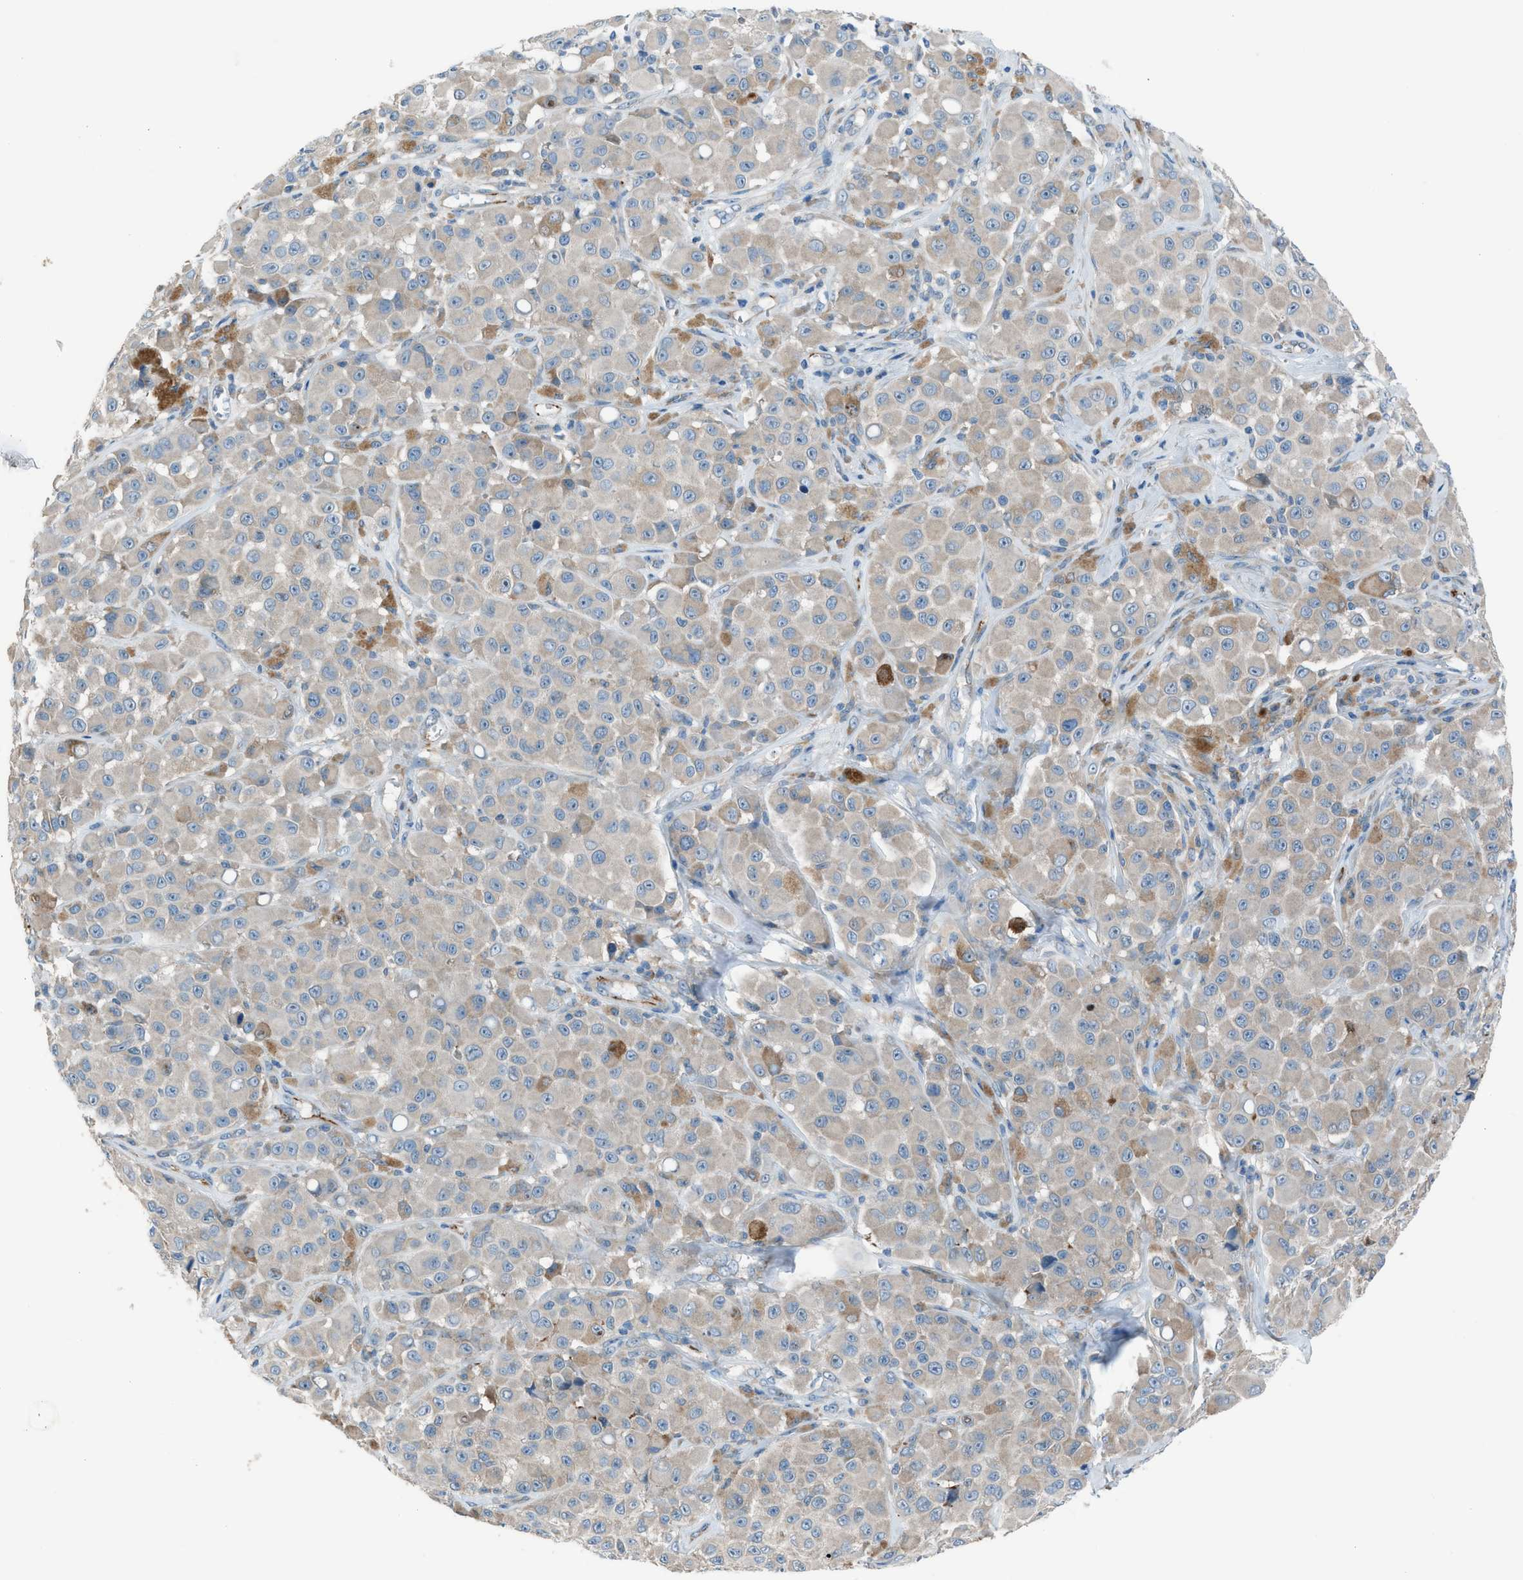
{"staining": {"intensity": "weak", "quantity": "25%-75%", "location": "cytoplasmic/membranous"}, "tissue": "melanoma", "cell_type": "Tumor cells", "image_type": "cancer", "snomed": [{"axis": "morphology", "description": "Malignant melanoma, NOS"}, {"axis": "topography", "description": "Skin"}], "caption": "Protein staining shows weak cytoplasmic/membranous staining in approximately 25%-75% of tumor cells in melanoma. The protein is stained brown, and the nuclei are stained in blue (DAB IHC with brightfield microscopy, high magnification).", "gene": "HEG1", "patient": {"sex": "male", "age": 84}}